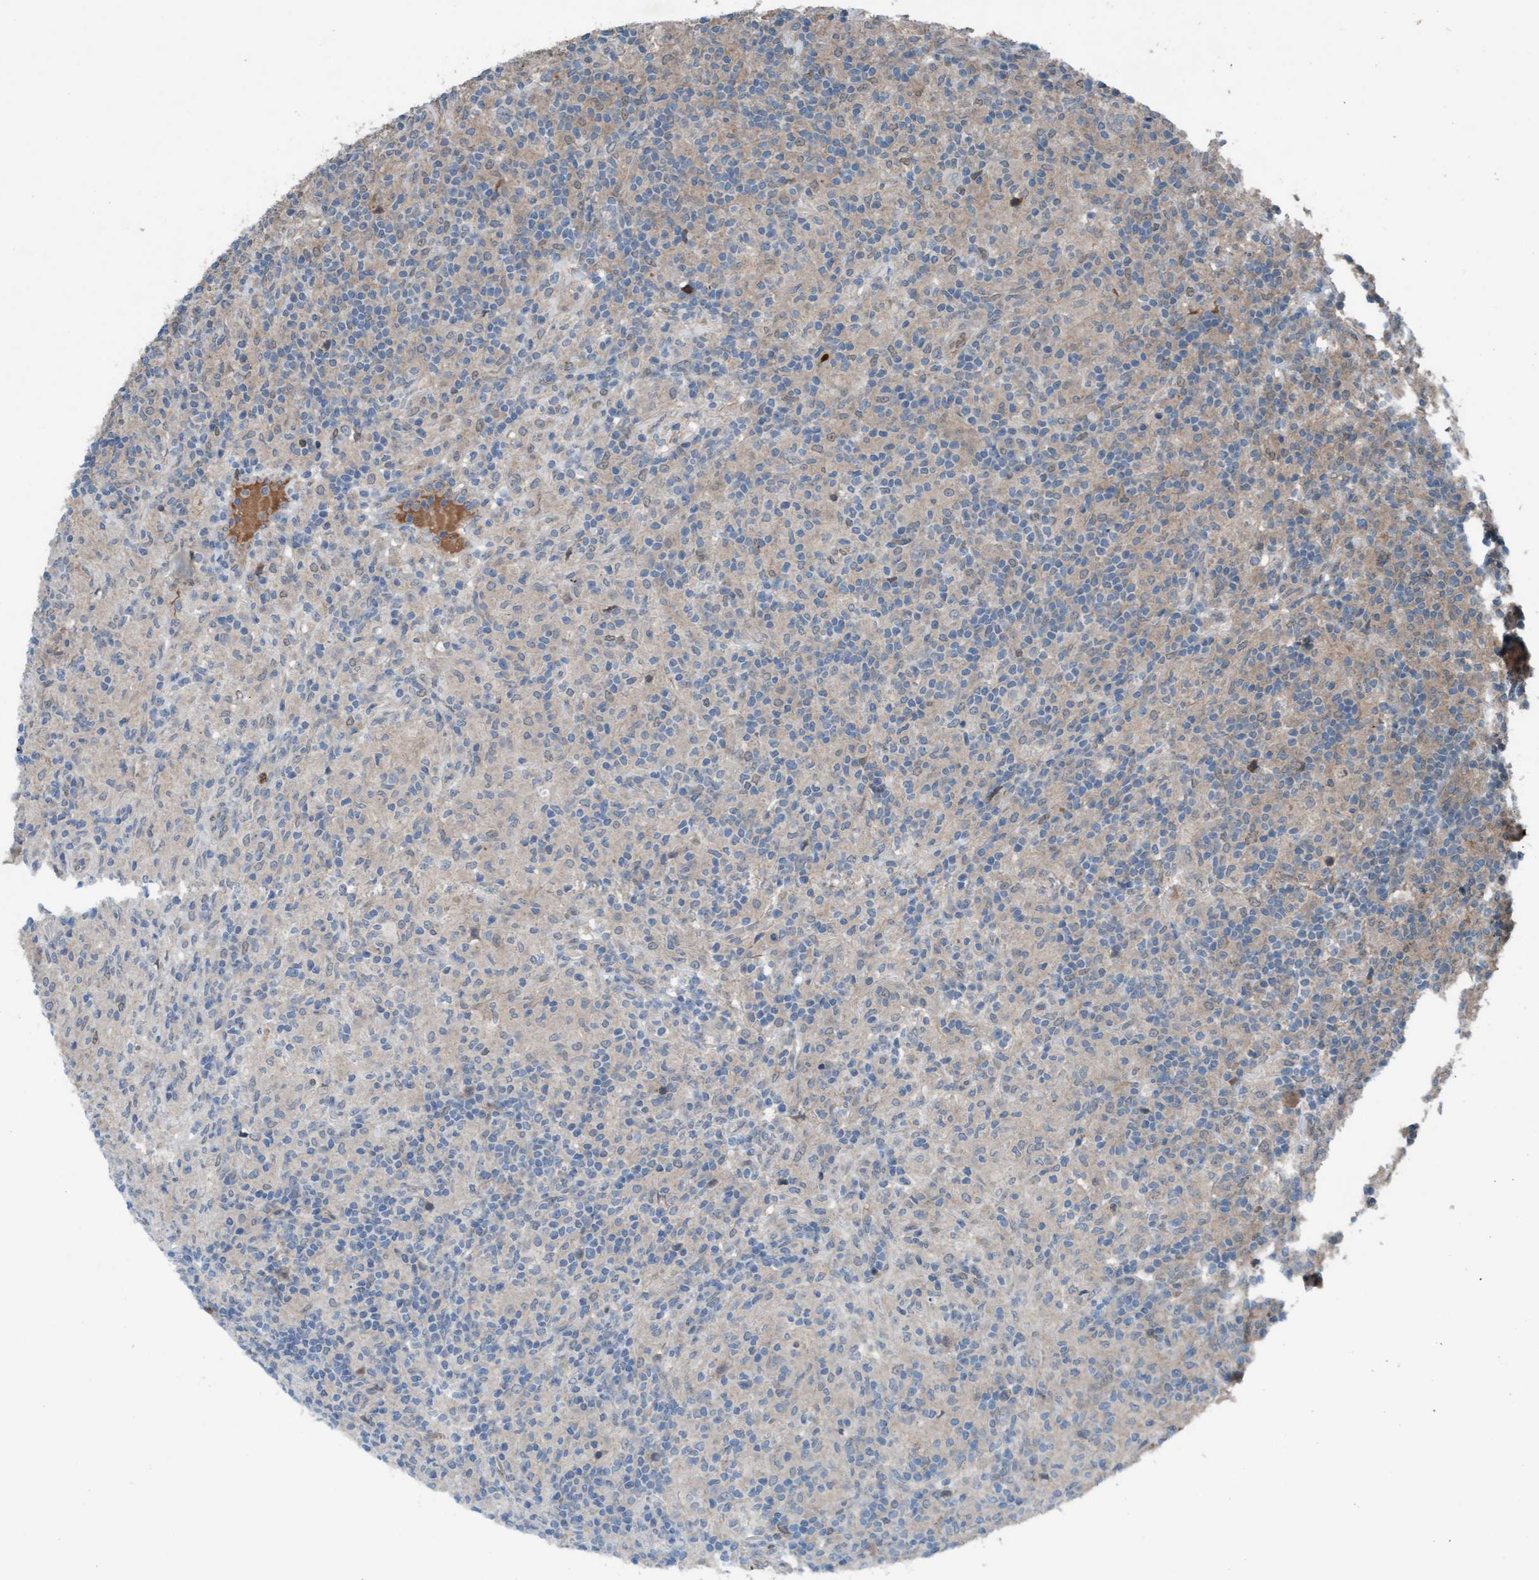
{"staining": {"intensity": "negative", "quantity": "none", "location": "none"}, "tissue": "lymphoma", "cell_type": "Tumor cells", "image_type": "cancer", "snomed": [{"axis": "morphology", "description": "Hodgkin's disease, NOS"}, {"axis": "topography", "description": "Lymph node"}], "caption": "An immunohistochemistry image of Hodgkin's disease is shown. There is no staining in tumor cells of Hodgkin's disease. (Immunohistochemistry, brightfield microscopy, high magnification).", "gene": "PLXNB2", "patient": {"sex": "male", "age": 70}}